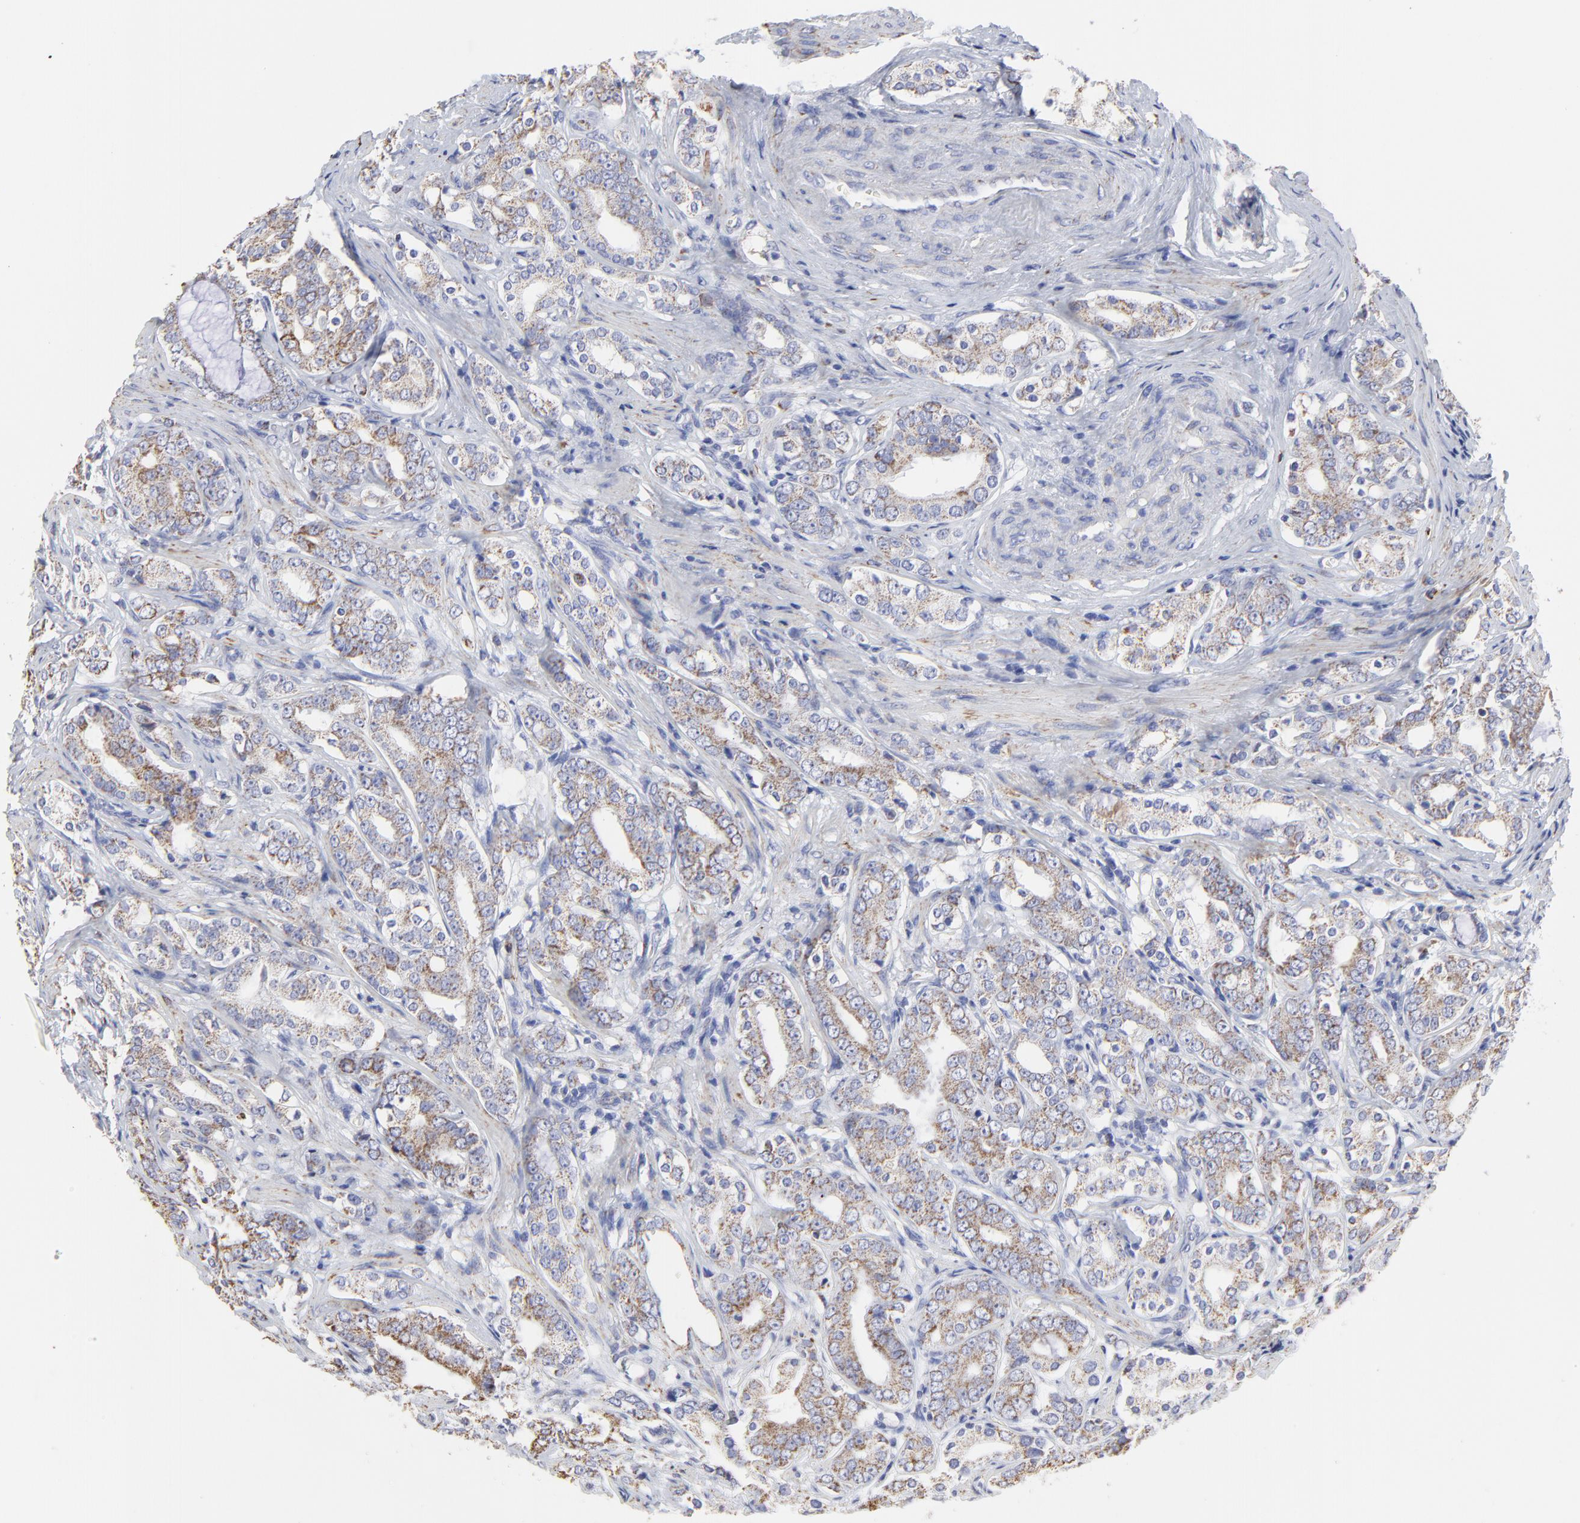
{"staining": {"intensity": "weak", "quantity": ">75%", "location": "cytoplasmic/membranous"}, "tissue": "prostate cancer", "cell_type": "Tumor cells", "image_type": "cancer", "snomed": [{"axis": "morphology", "description": "Adenocarcinoma, Low grade"}, {"axis": "topography", "description": "Prostate"}], "caption": "A brown stain labels weak cytoplasmic/membranous expression of a protein in prostate cancer (low-grade adenocarcinoma) tumor cells.", "gene": "PINK1", "patient": {"sex": "male", "age": 59}}